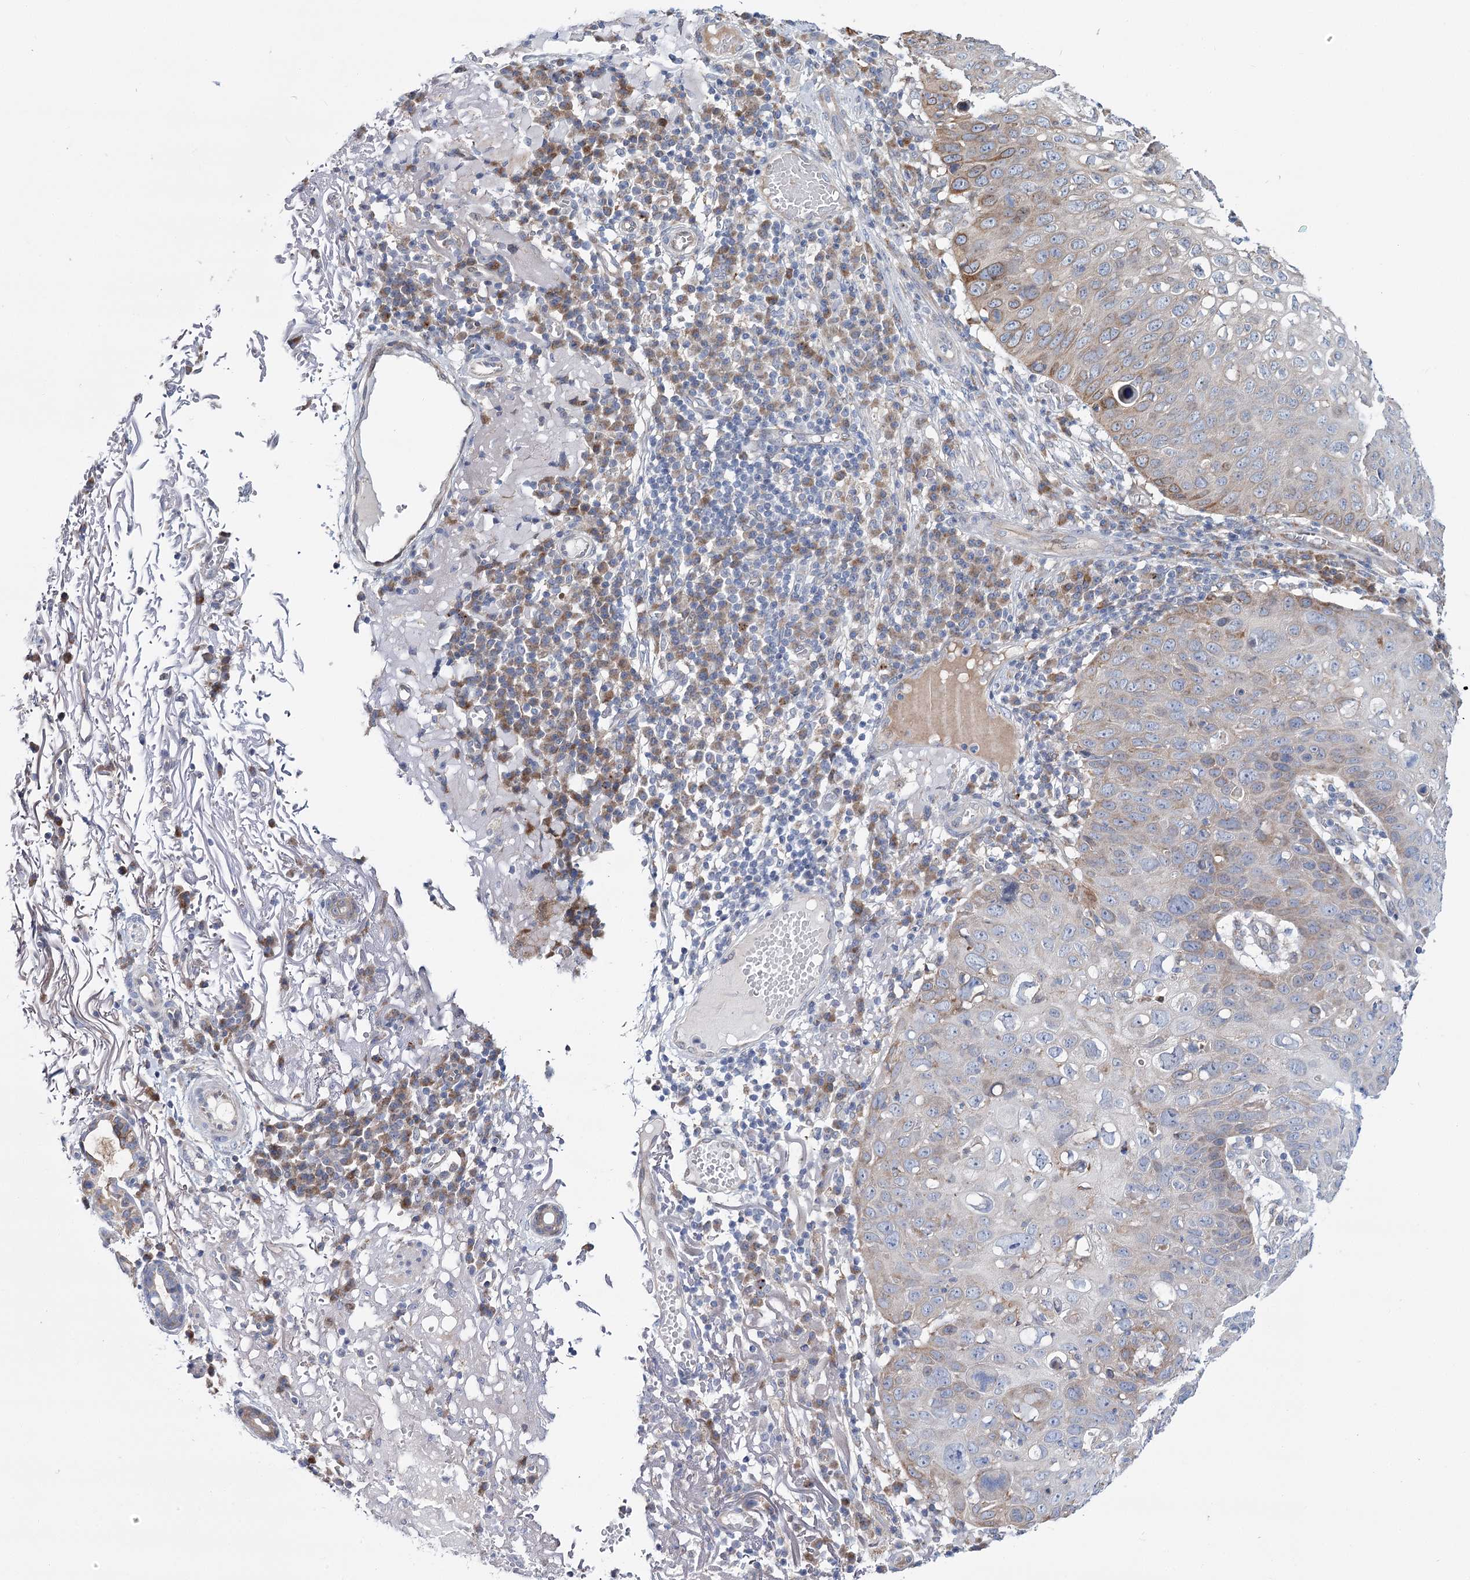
{"staining": {"intensity": "weak", "quantity": "<25%", "location": "cytoplasmic/membranous"}, "tissue": "skin cancer", "cell_type": "Tumor cells", "image_type": "cancer", "snomed": [{"axis": "morphology", "description": "Squamous cell carcinoma, NOS"}, {"axis": "topography", "description": "Skin"}], "caption": "A photomicrograph of human skin squamous cell carcinoma is negative for staining in tumor cells.", "gene": "CPLANE1", "patient": {"sex": "female", "age": 90}}